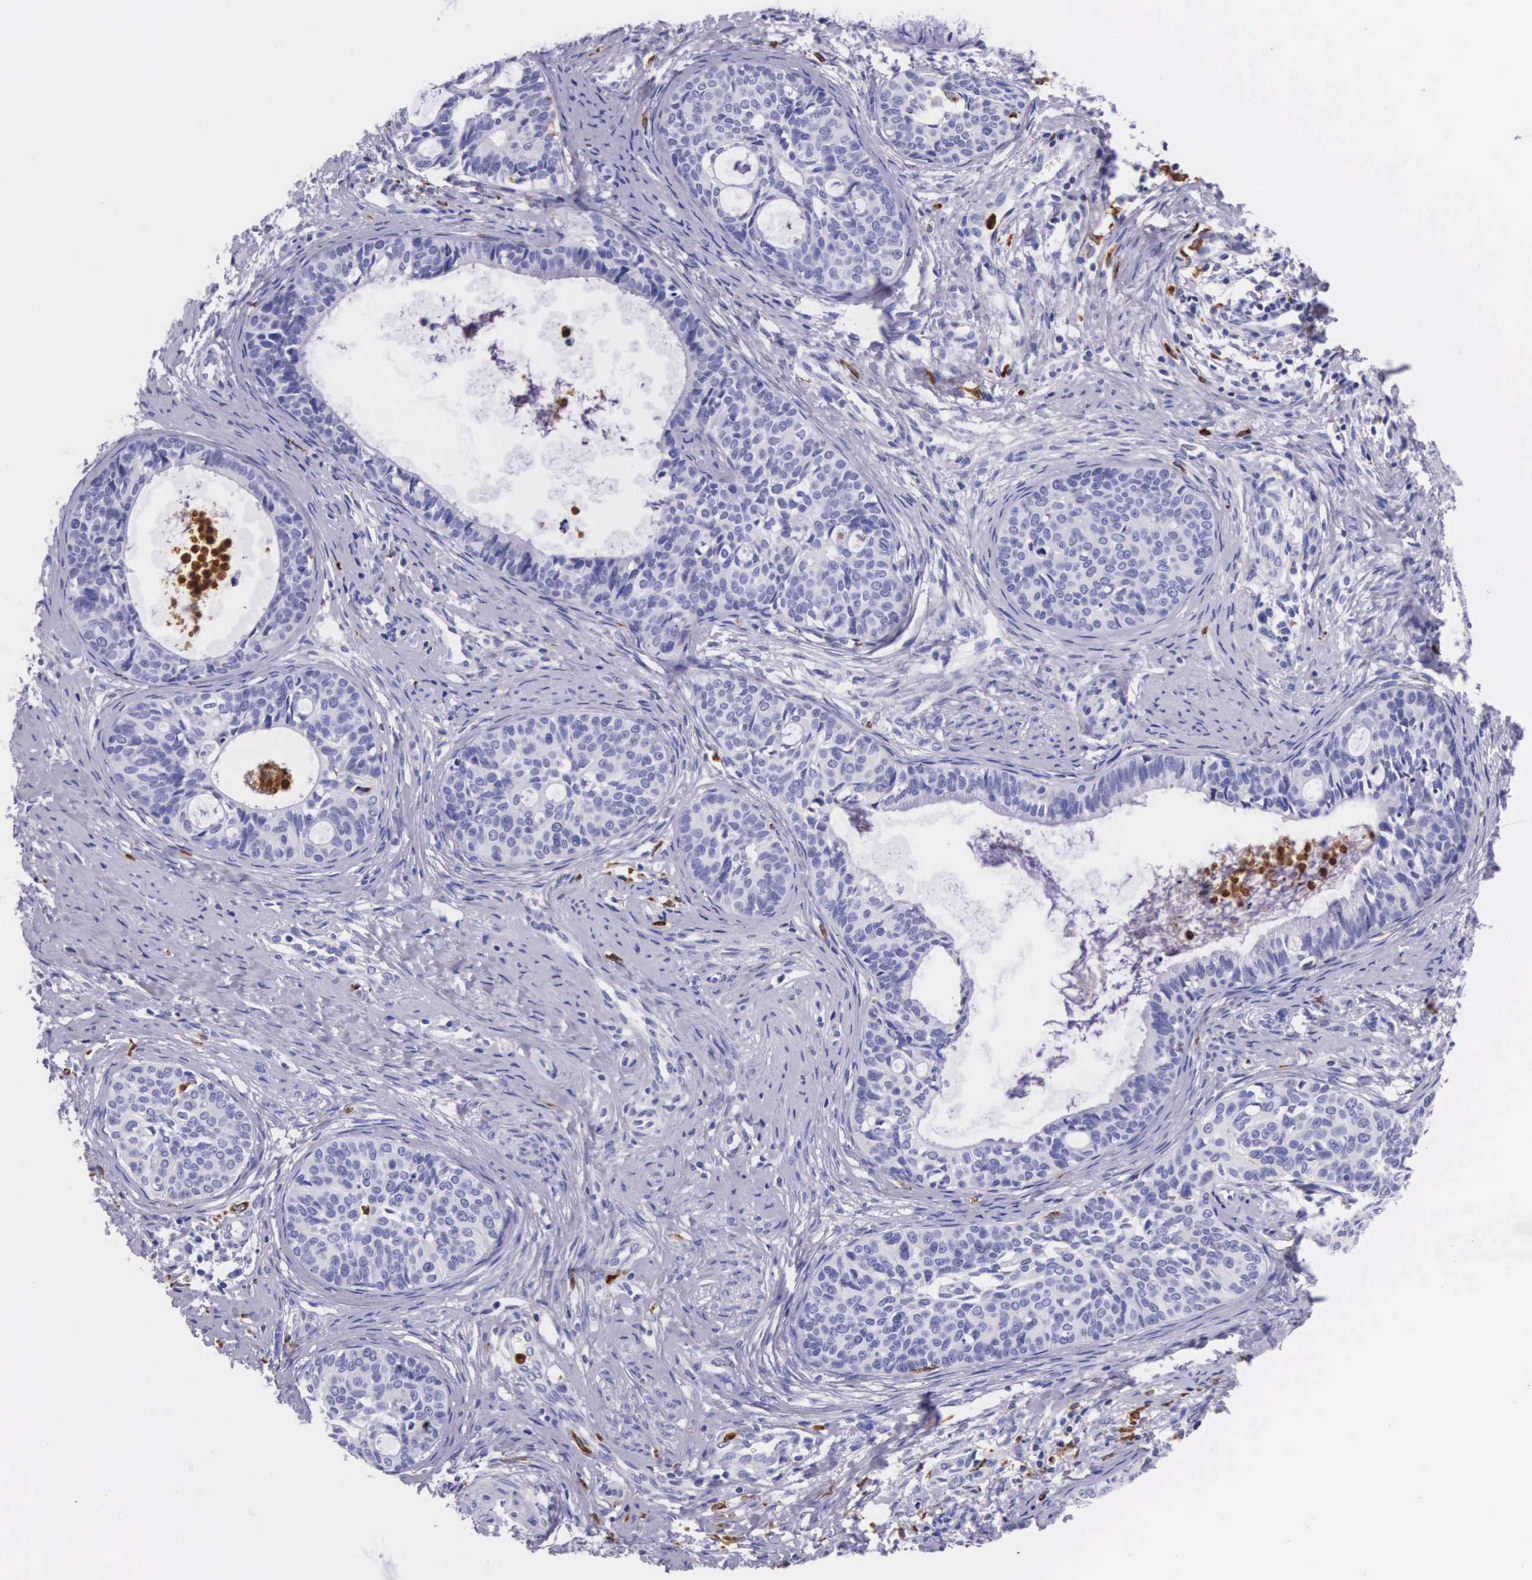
{"staining": {"intensity": "negative", "quantity": "none", "location": "none"}, "tissue": "cervical cancer", "cell_type": "Tumor cells", "image_type": "cancer", "snomed": [{"axis": "morphology", "description": "Squamous cell carcinoma, NOS"}, {"axis": "topography", "description": "Cervix"}], "caption": "A high-resolution micrograph shows immunohistochemistry staining of cervical cancer, which displays no significant positivity in tumor cells.", "gene": "FCN1", "patient": {"sex": "female", "age": 34}}